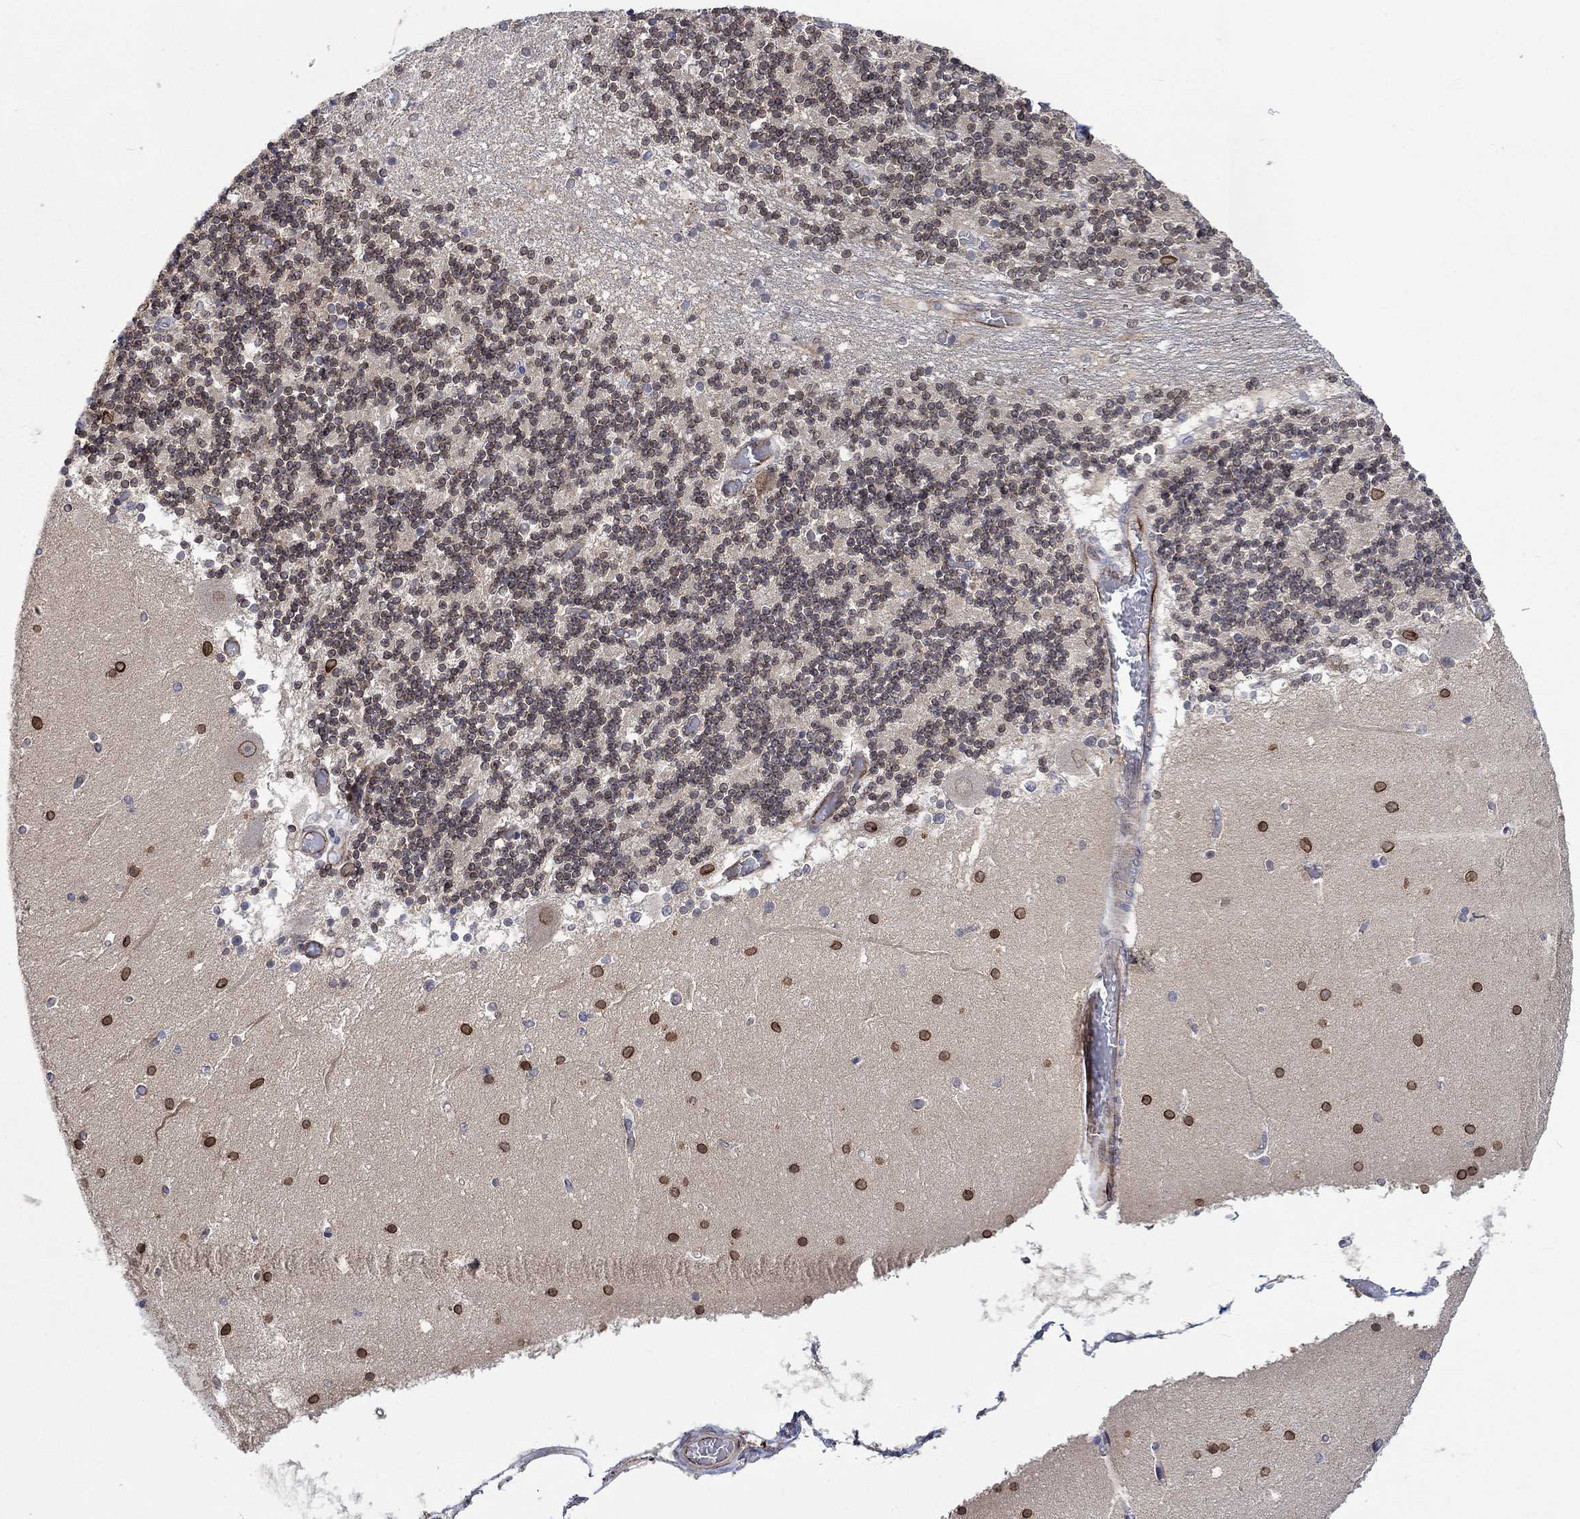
{"staining": {"intensity": "weak", "quantity": "25%-75%", "location": "cytoplasmic/membranous"}, "tissue": "cerebellum", "cell_type": "Cells in granular layer", "image_type": "normal", "snomed": [{"axis": "morphology", "description": "Normal tissue, NOS"}, {"axis": "topography", "description": "Cerebellum"}], "caption": "Cerebellum stained with DAB immunohistochemistry reveals low levels of weak cytoplasmic/membranous expression in about 25%-75% of cells in granular layer.", "gene": "CAMK1D", "patient": {"sex": "female", "age": 28}}